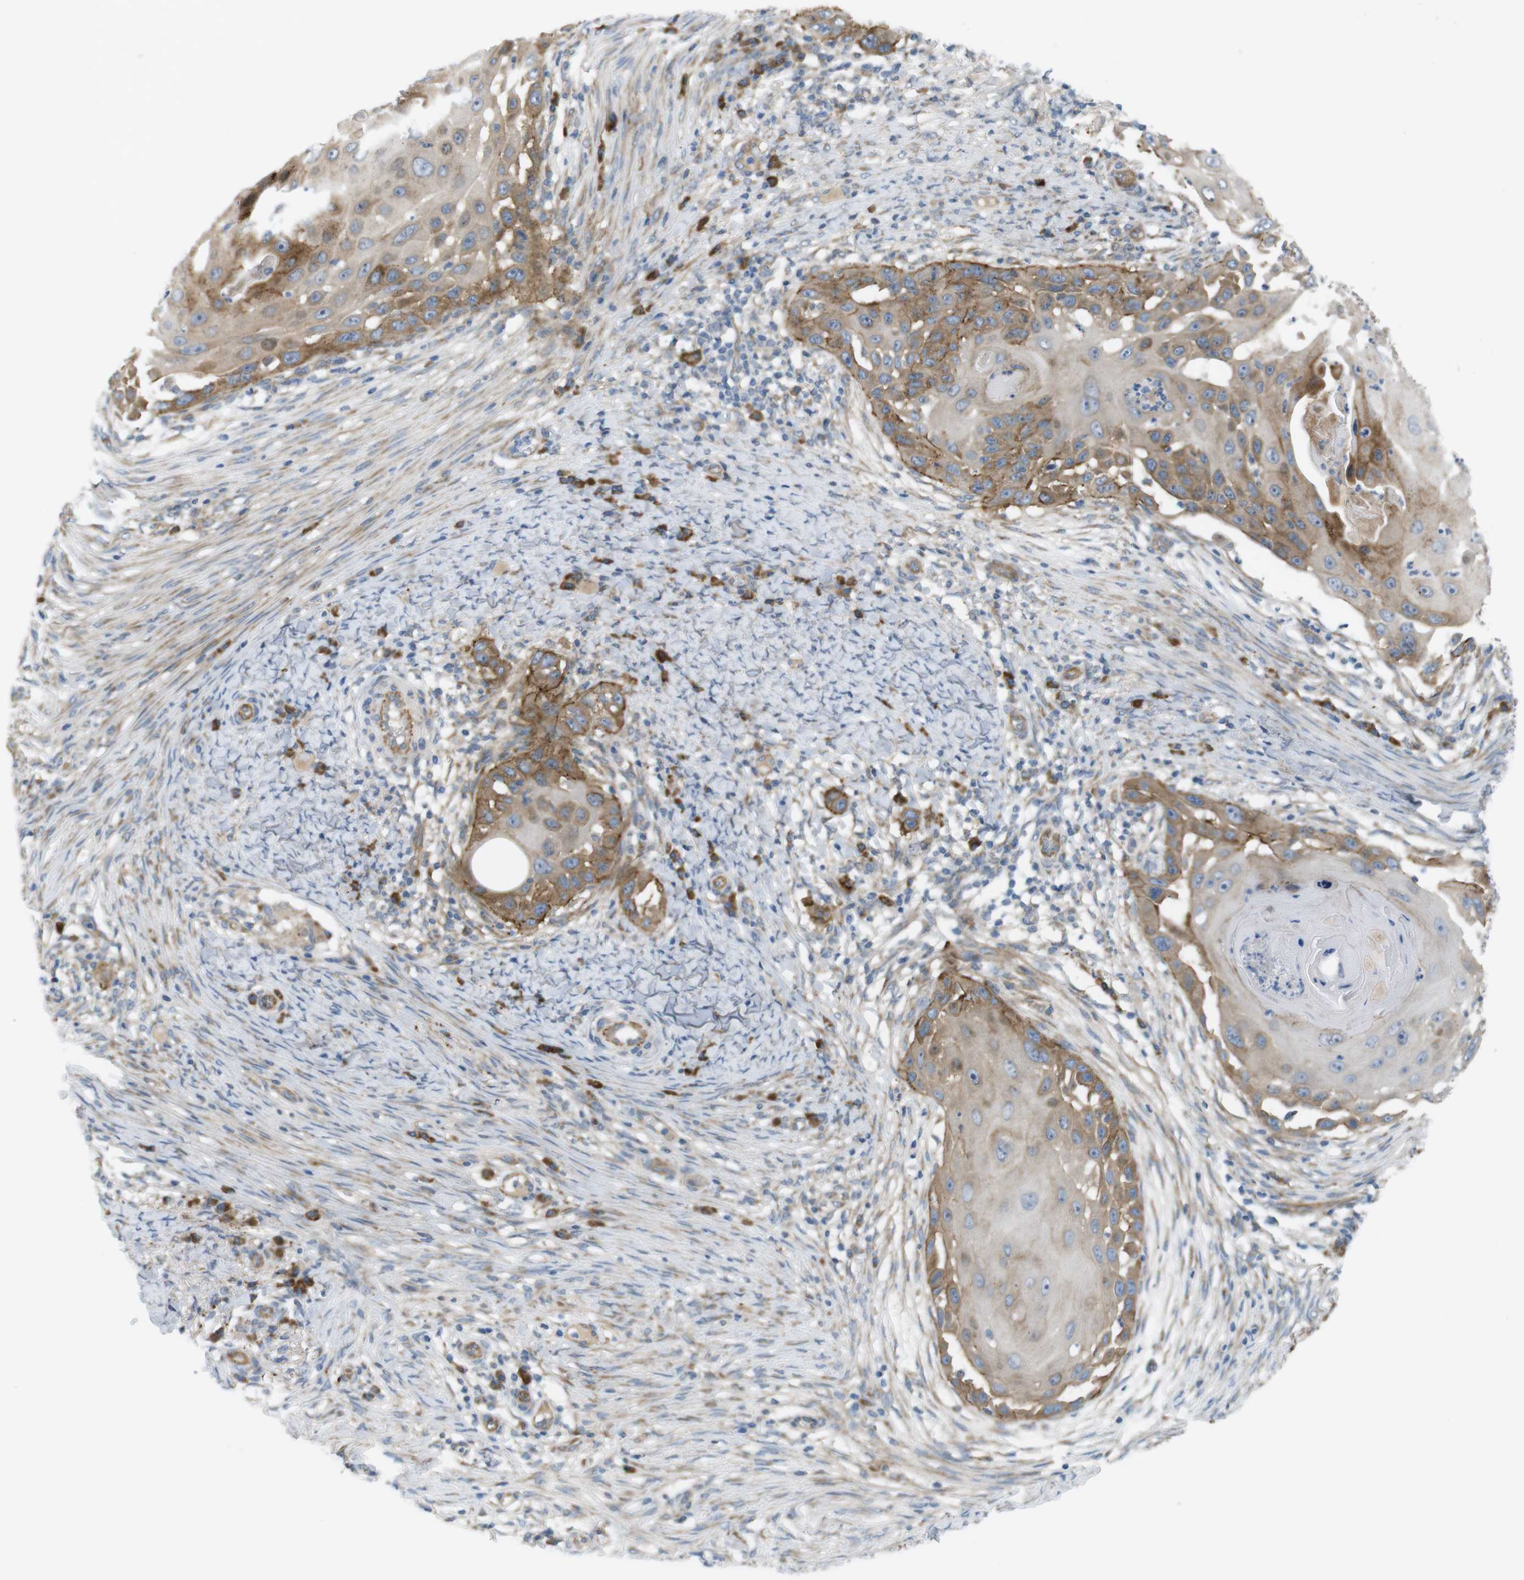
{"staining": {"intensity": "moderate", "quantity": ">75%", "location": "cytoplasmic/membranous"}, "tissue": "skin cancer", "cell_type": "Tumor cells", "image_type": "cancer", "snomed": [{"axis": "morphology", "description": "Squamous cell carcinoma, NOS"}, {"axis": "topography", "description": "Skin"}], "caption": "A brown stain highlights moderate cytoplasmic/membranous expression of a protein in human skin squamous cell carcinoma tumor cells. Using DAB (3,3'-diaminobenzidine) (brown) and hematoxylin (blue) stains, captured at high magnification using brightfield microscopy.", "gene": "GJC3", "patient": {"sex": "female", "age": 44}}